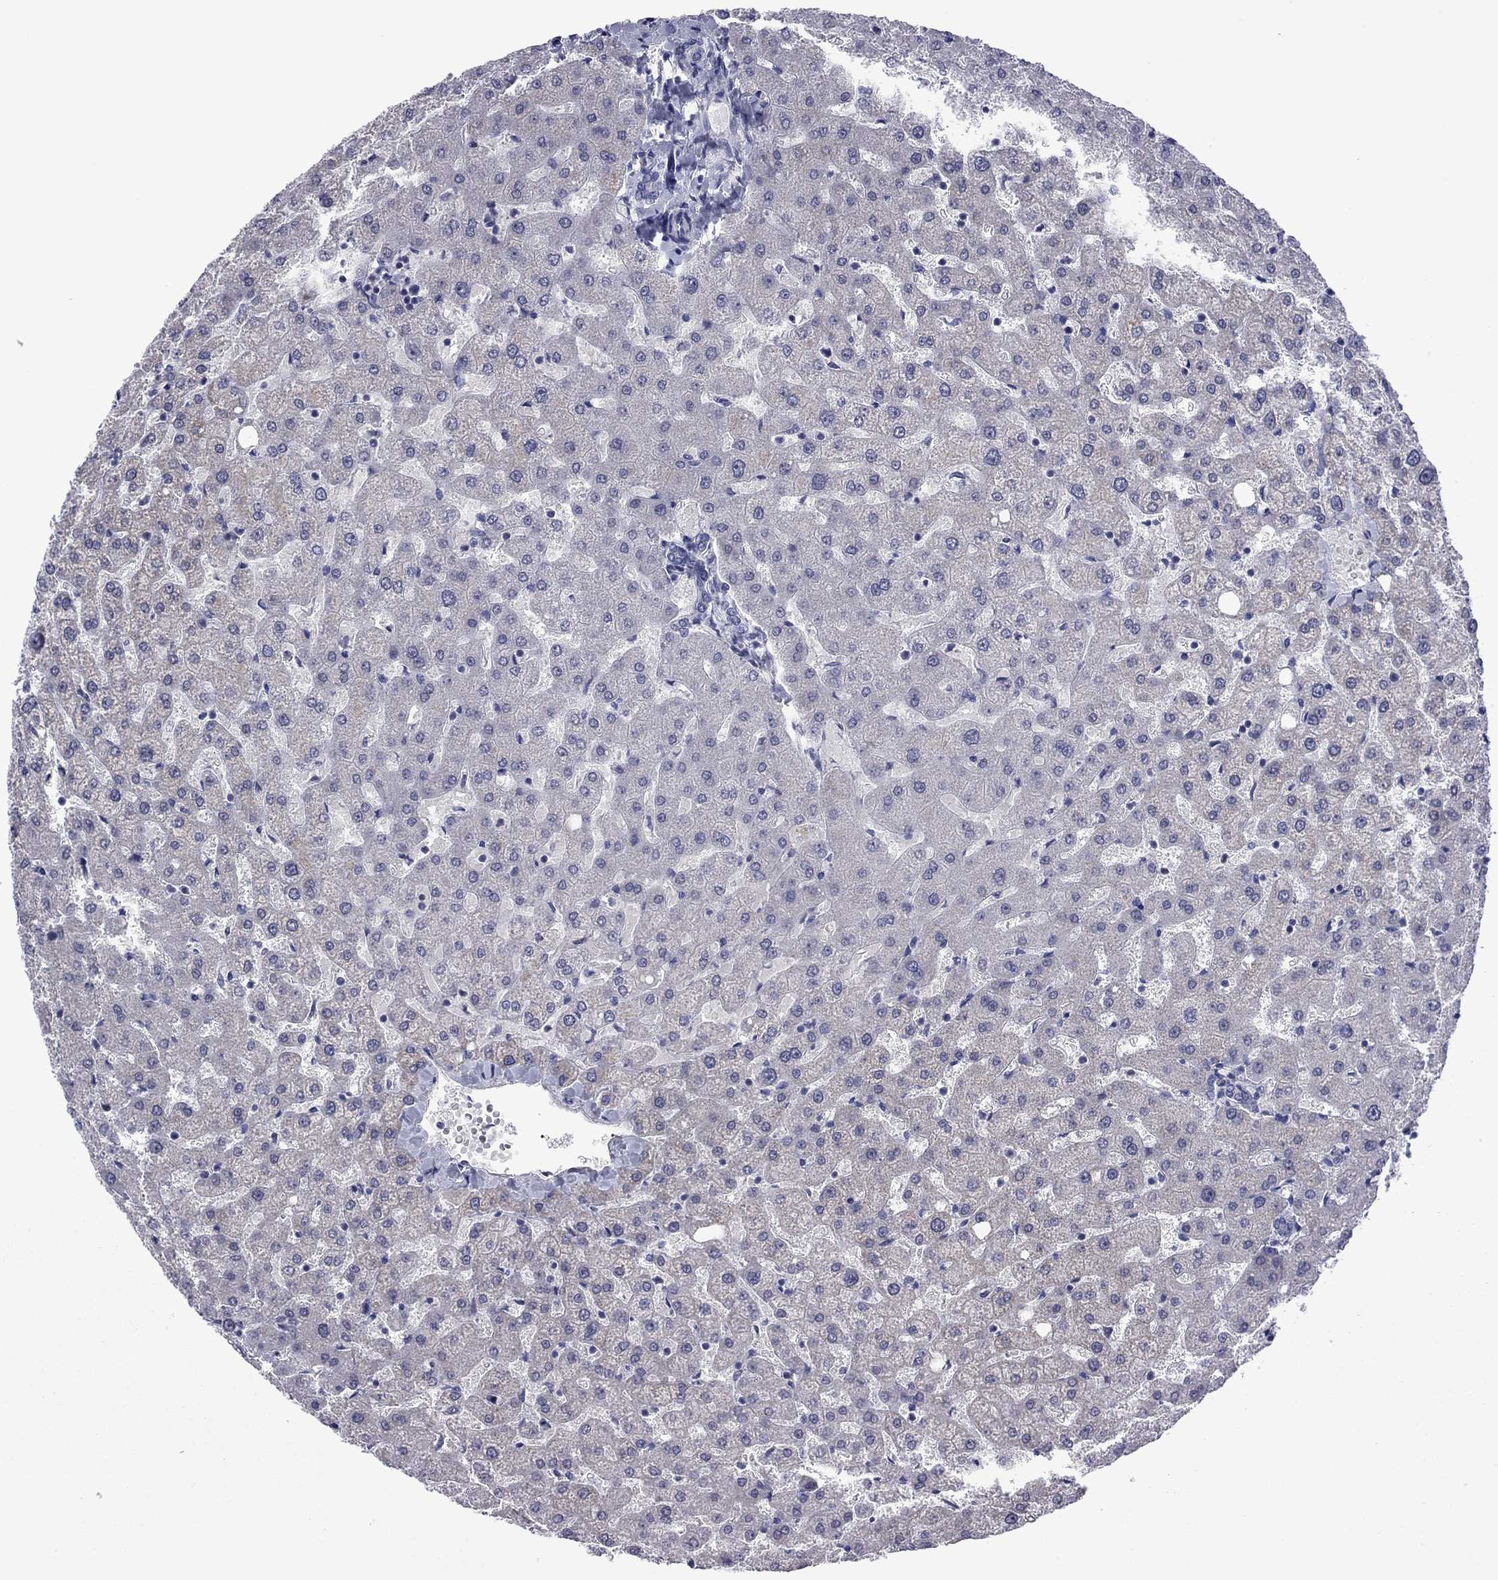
{"staining": {"intensity": "negative", "quantity": "none", "location": "none"}, "tissue": "liver", "cell_type": "Cholangiocytes", "image_type": "normal", "snomed": [{"axis": "morphology", "description": "Normal tissue, NOS"}, {"axis": "topography", "description": "Liver"}], "caption": "Cholangiocytes show no significant protein staining in normal liver. (DAB (3,3'-diaminobenzidine) immunohistochemistry, high magnification).", "gene": "POU5F2", "patient": {"sex": "female", "age": 50}}